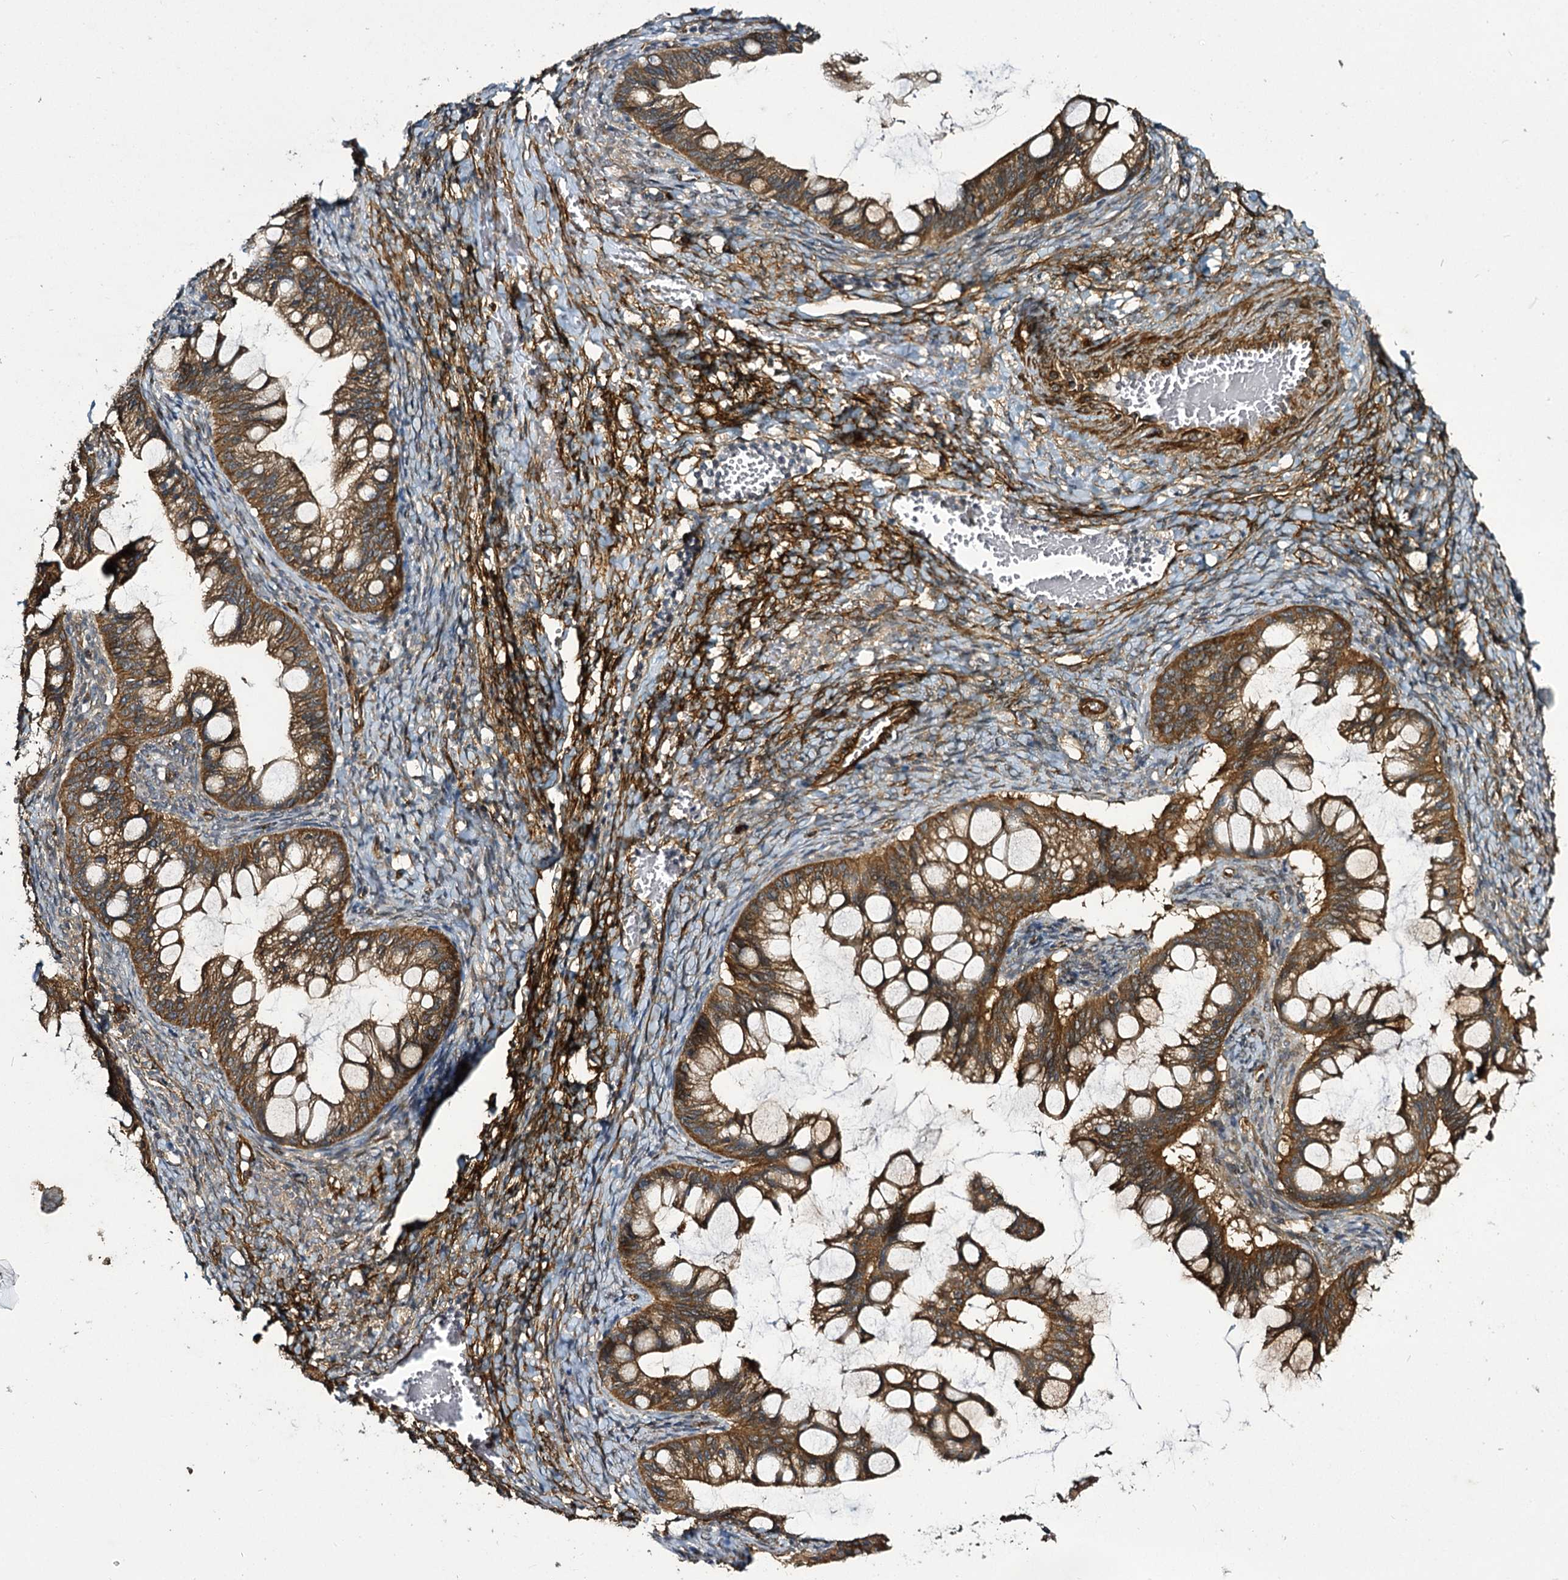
{"staining": {"intensity": "moderate", "quantity": ">75%", "location": "cytoplasmic/membranous"}, "tissue": "ovarian cancer", "cell_type": "Tumor cells", "image_type": "cancer", "snomed": [{"axis": "morphology", "description": "Cystadenocarcinoma, mucinous, NOS"}, {"axis": "topography", "description": "Ovary"}], "caption": "There is medium levels of moderate cytoplasmic/membranous expression in tumor cells of ovarian cancer (mucinous cystadenocarcinoma), as demonstrated by immunohistochemical staining (brown color).", "gene": "MYO1C", "patient": {"sex": "female", "age": 73}}